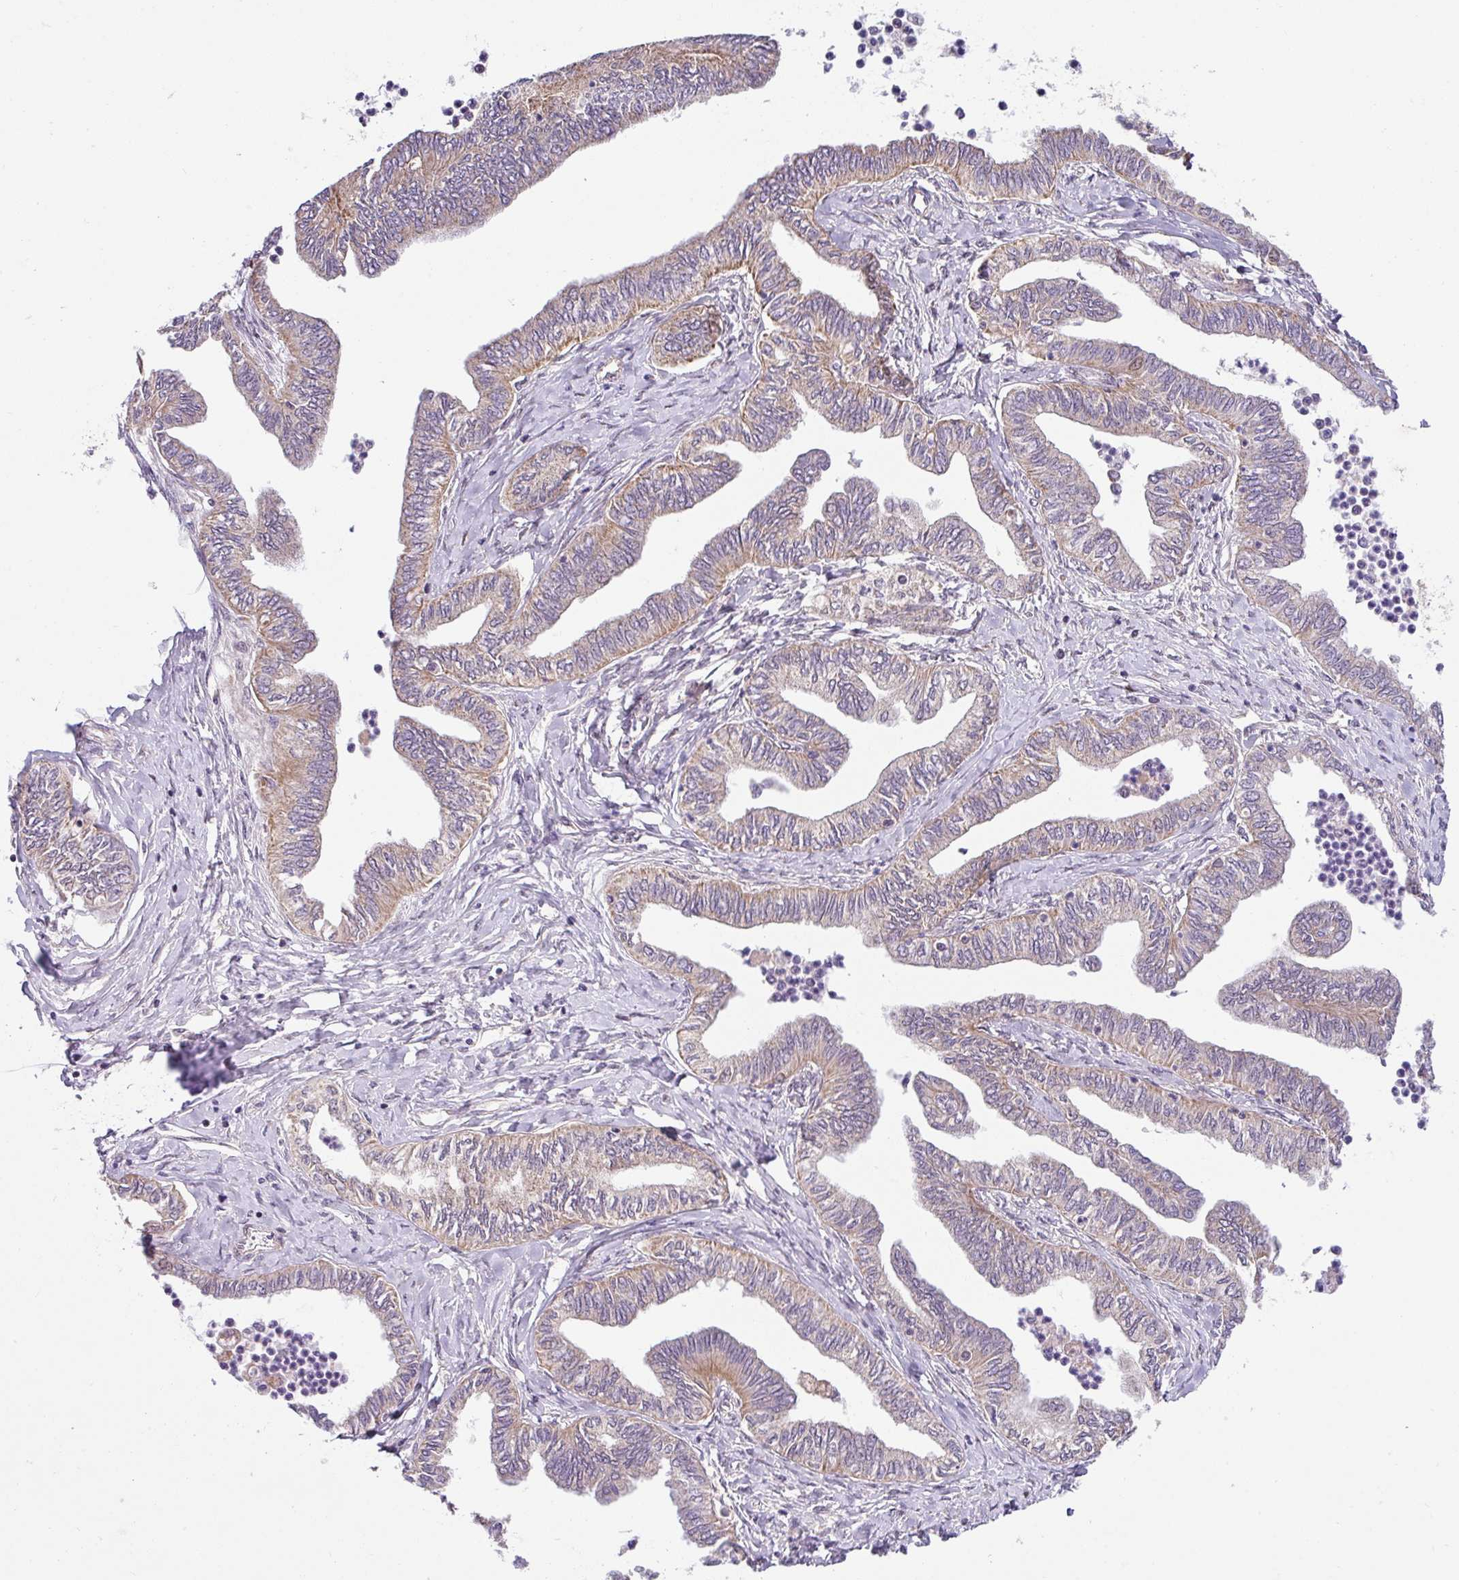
{"staining": {"intensity": "weak", "quantity": "<25%", "location": "cytoplasmic/membranous"}, "tissue": "ovarian cancer", "cell_type": "Tumor cells", "image_type": "cancer", "snomed": [{"axis": "morphology", "description": "Carcinoma, endometroid"}, {"axis": "topography", "description": "Ovary"}], "caption": "The IHC micrograph has no significant expression in tumor cells of ovarian cancer tissue.", "gene": "SARS2", "patient": {"sex": "female", "age": 70}}